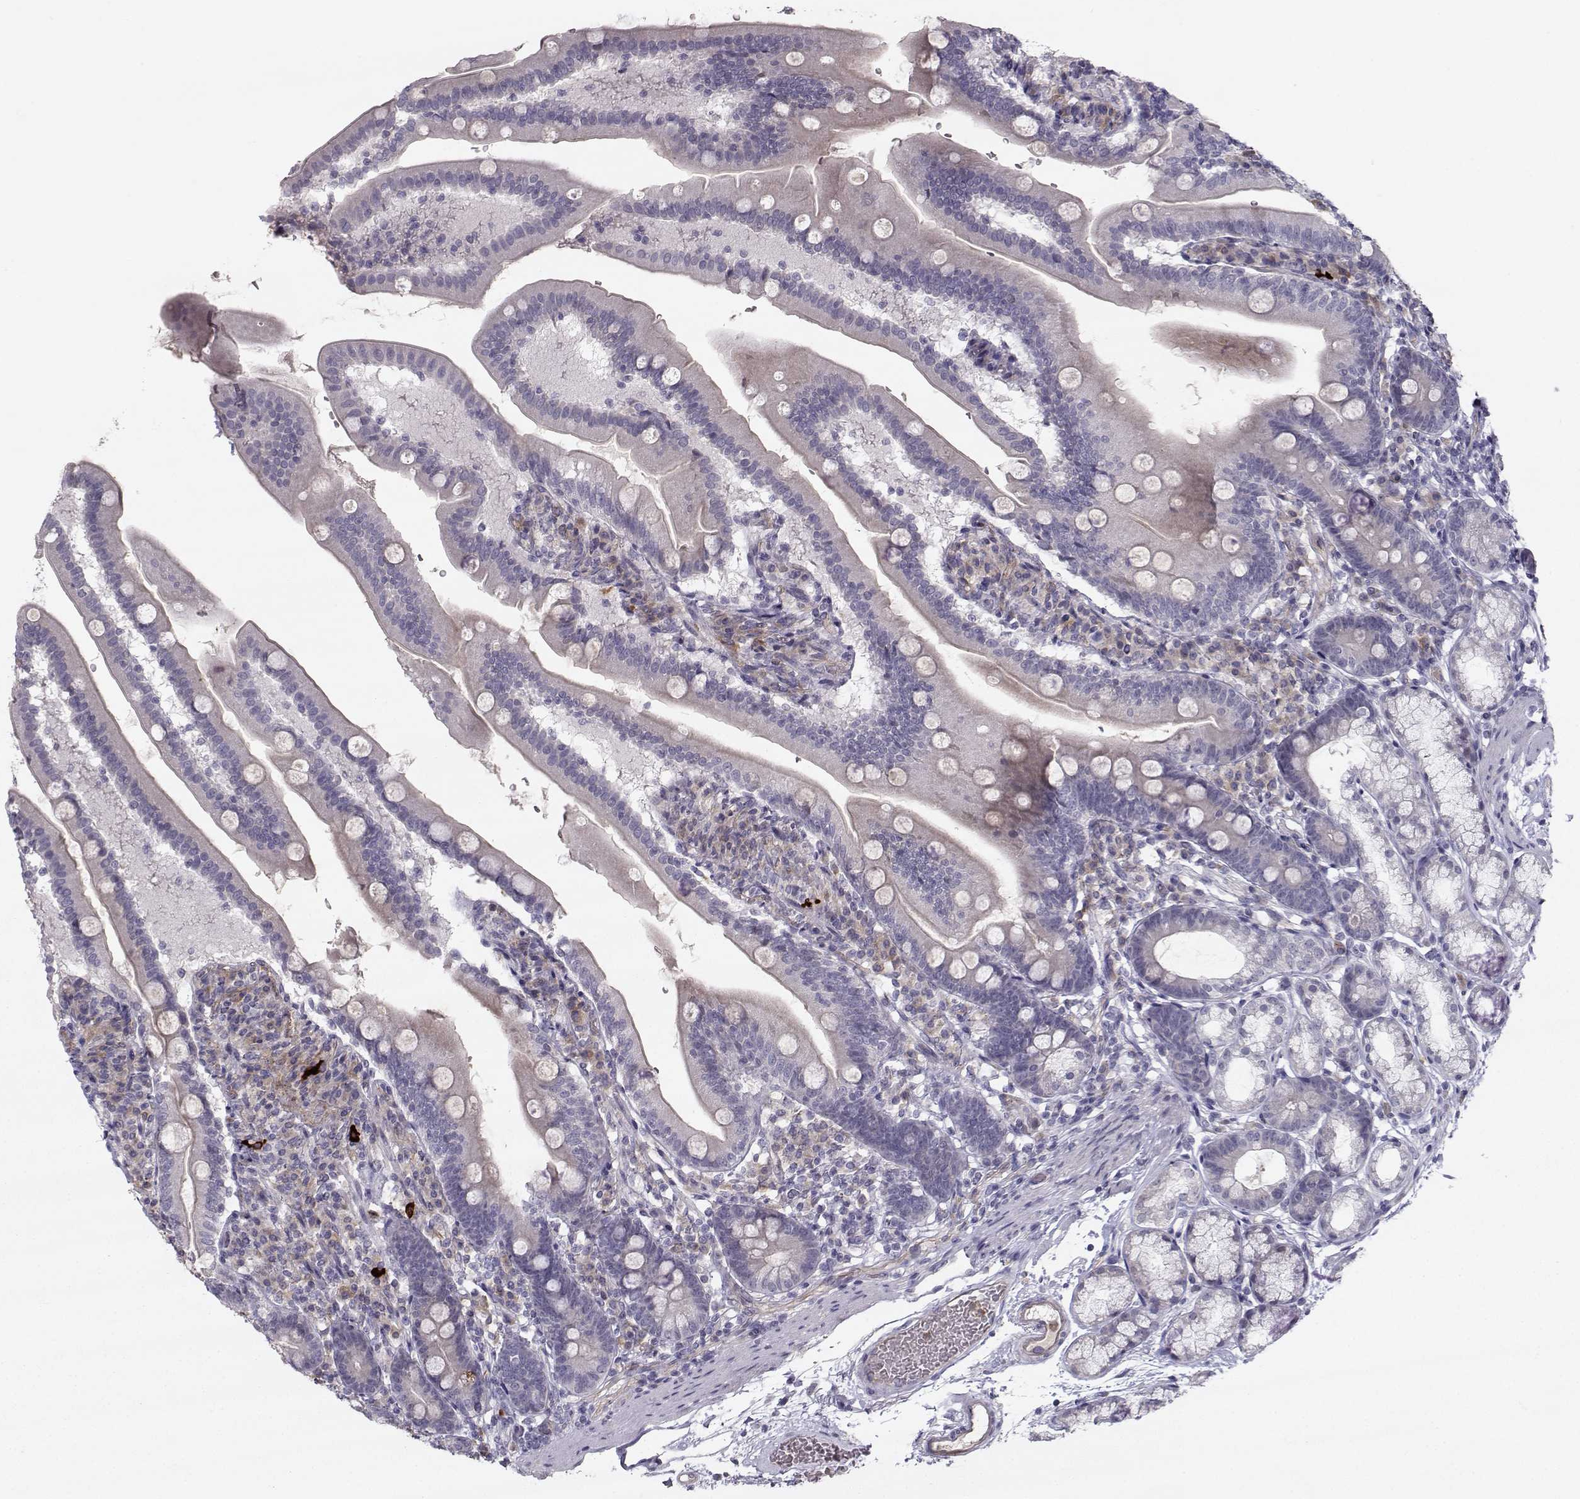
{"staining": {"intensity": "negative", "quantity": "none", "location": "none"}, "tissue": "duodenum", "cell_type": "Glandular cells", "image_type": "normal", "snomed": [{"axis": "morphology", "description": "Normal tissue, NOS"}, {"axis": "topography", "description": "Duodenum"}], "caption": "This is an IHC image of benign duodenum. There is no staining in glandular cells.", "gene": "OPRD1", "patient": {"sex": "female", "age": 67}}